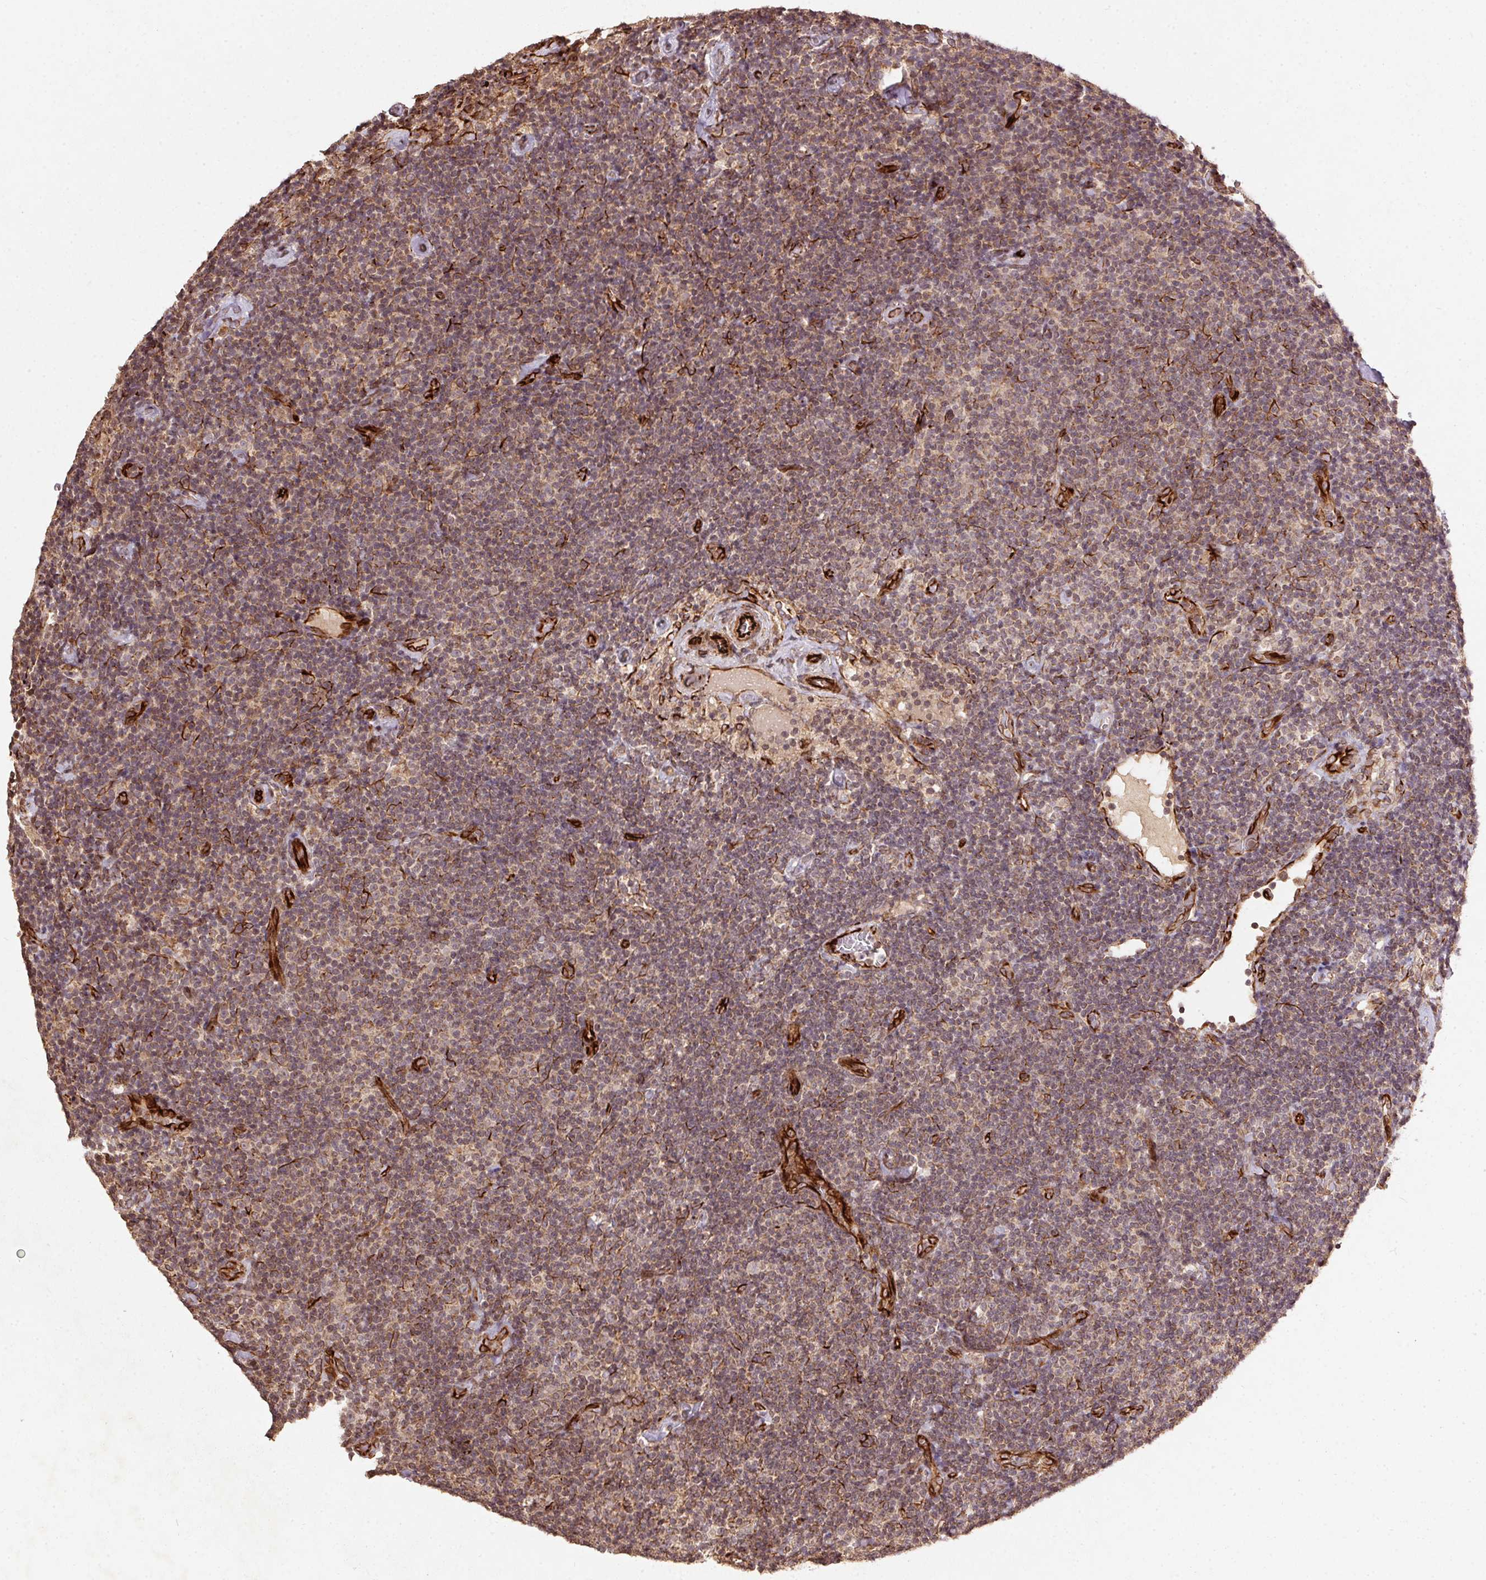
{"staining": {"intensity": "weak", "quantity": ">75%", "location": "cytoplasmic/membranous"}, "tissue": "lymphoma", "cell_type": "Tumor cells", "image_type": "cancer", "snomed": [{"axis": "morphology", "description": "Malignant lymphoma, non-Hodgkin's type, Low grade"}, {"axis": "topography", "description": "Lymph node"}], "caption": "Human lymphoma stained for a protein (brown) displays weak cytoplasmic/membranous positive staining in about >75% of tumor cells.", "gene": "SPRED2", "patient": {"sex": "male", "age": 81}}